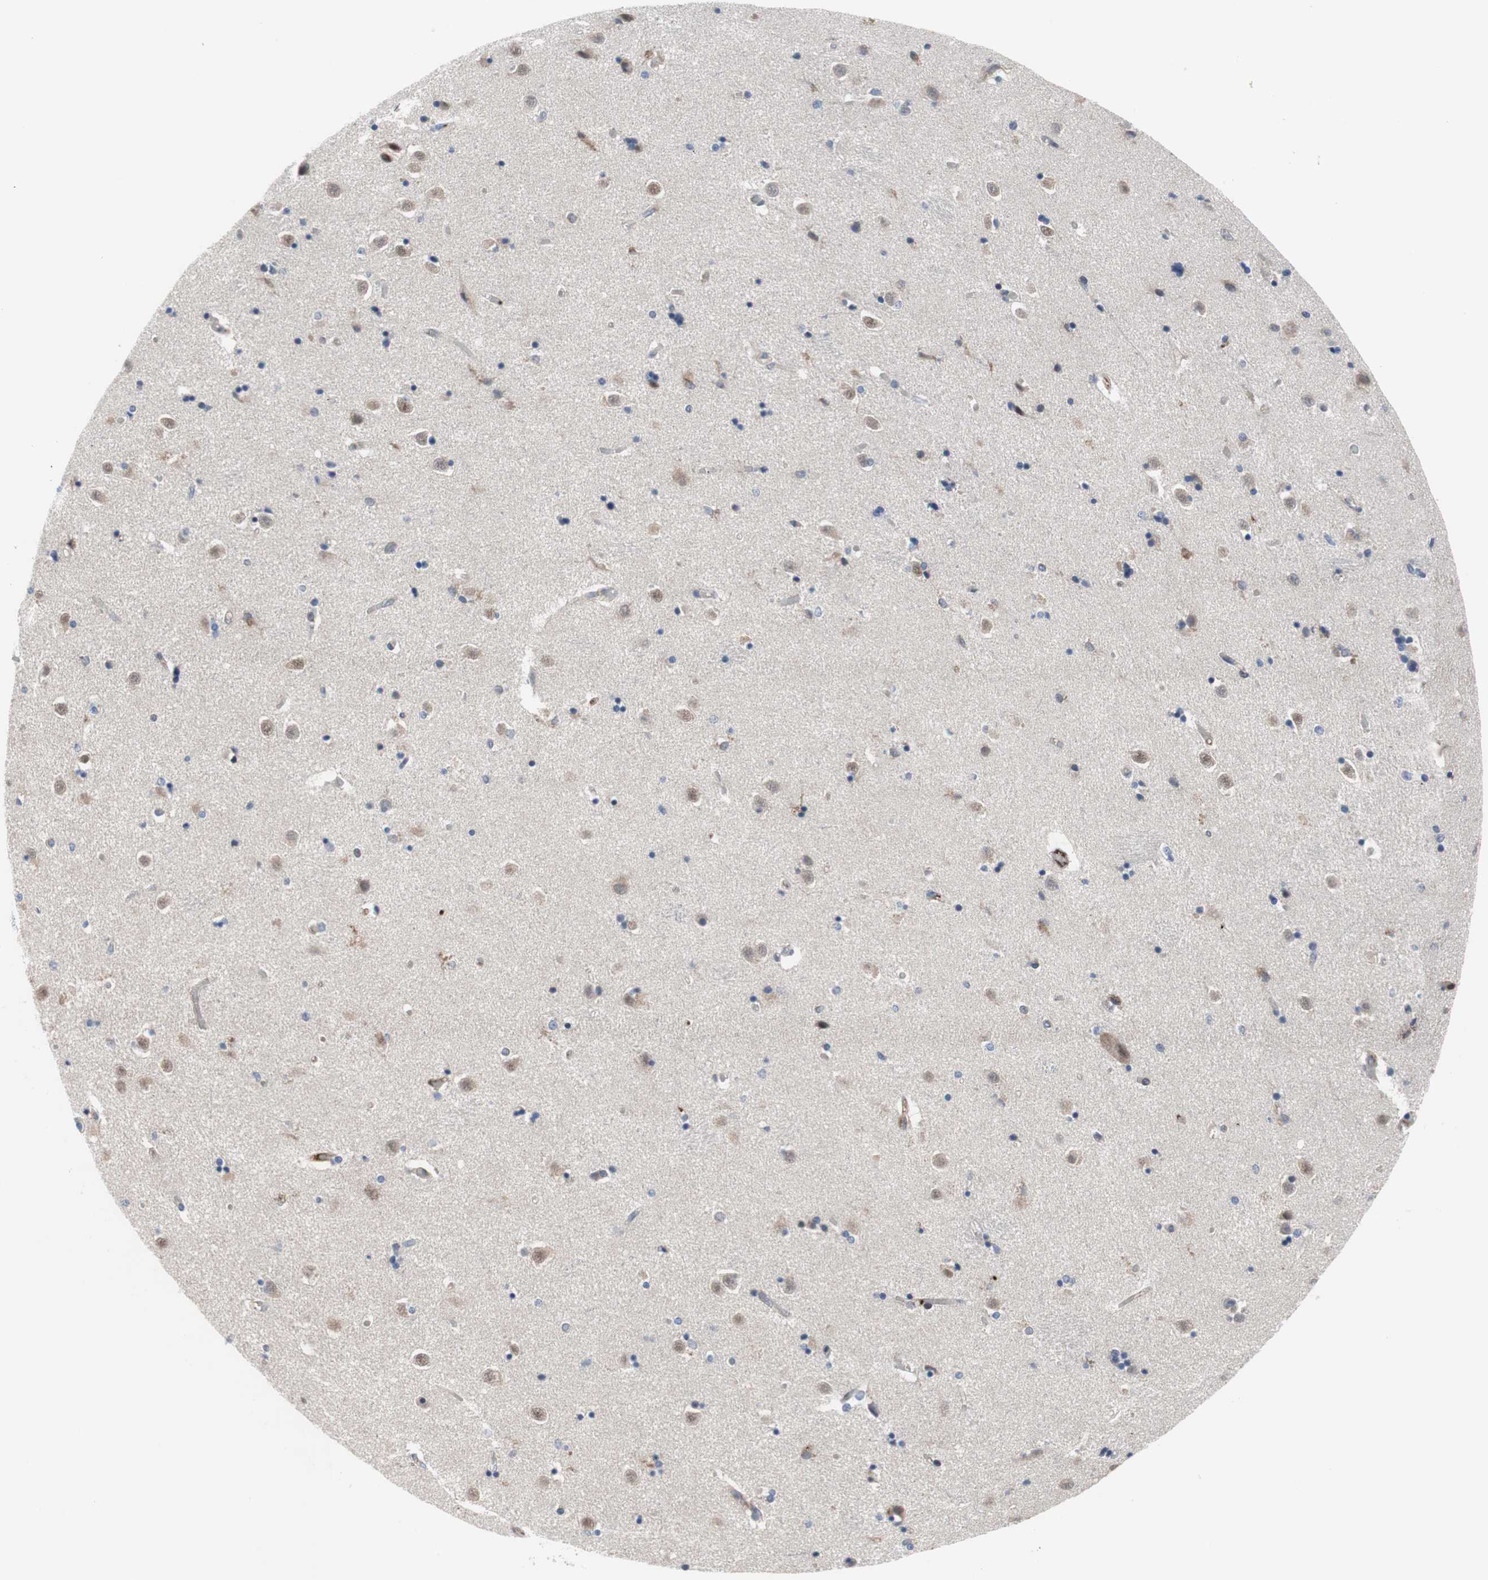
{"staining": {"intensity": "negative", "quantity": "none", "location": "none"}, "tissue": "caudate", "cell_type": "Glial cells", "image_type": "normal", "snomed": [{"axis": "morphology", "description": "Normal tissue, NOS"}, {"axis": "topography", "description": "Lateral ventricle wall"}], "caption": "This is an IHC histopathology image of benign caudate. There is no expression in glial cells.", "gene": "KANSL1", "patient": {"sex": "female", "age": 54}}